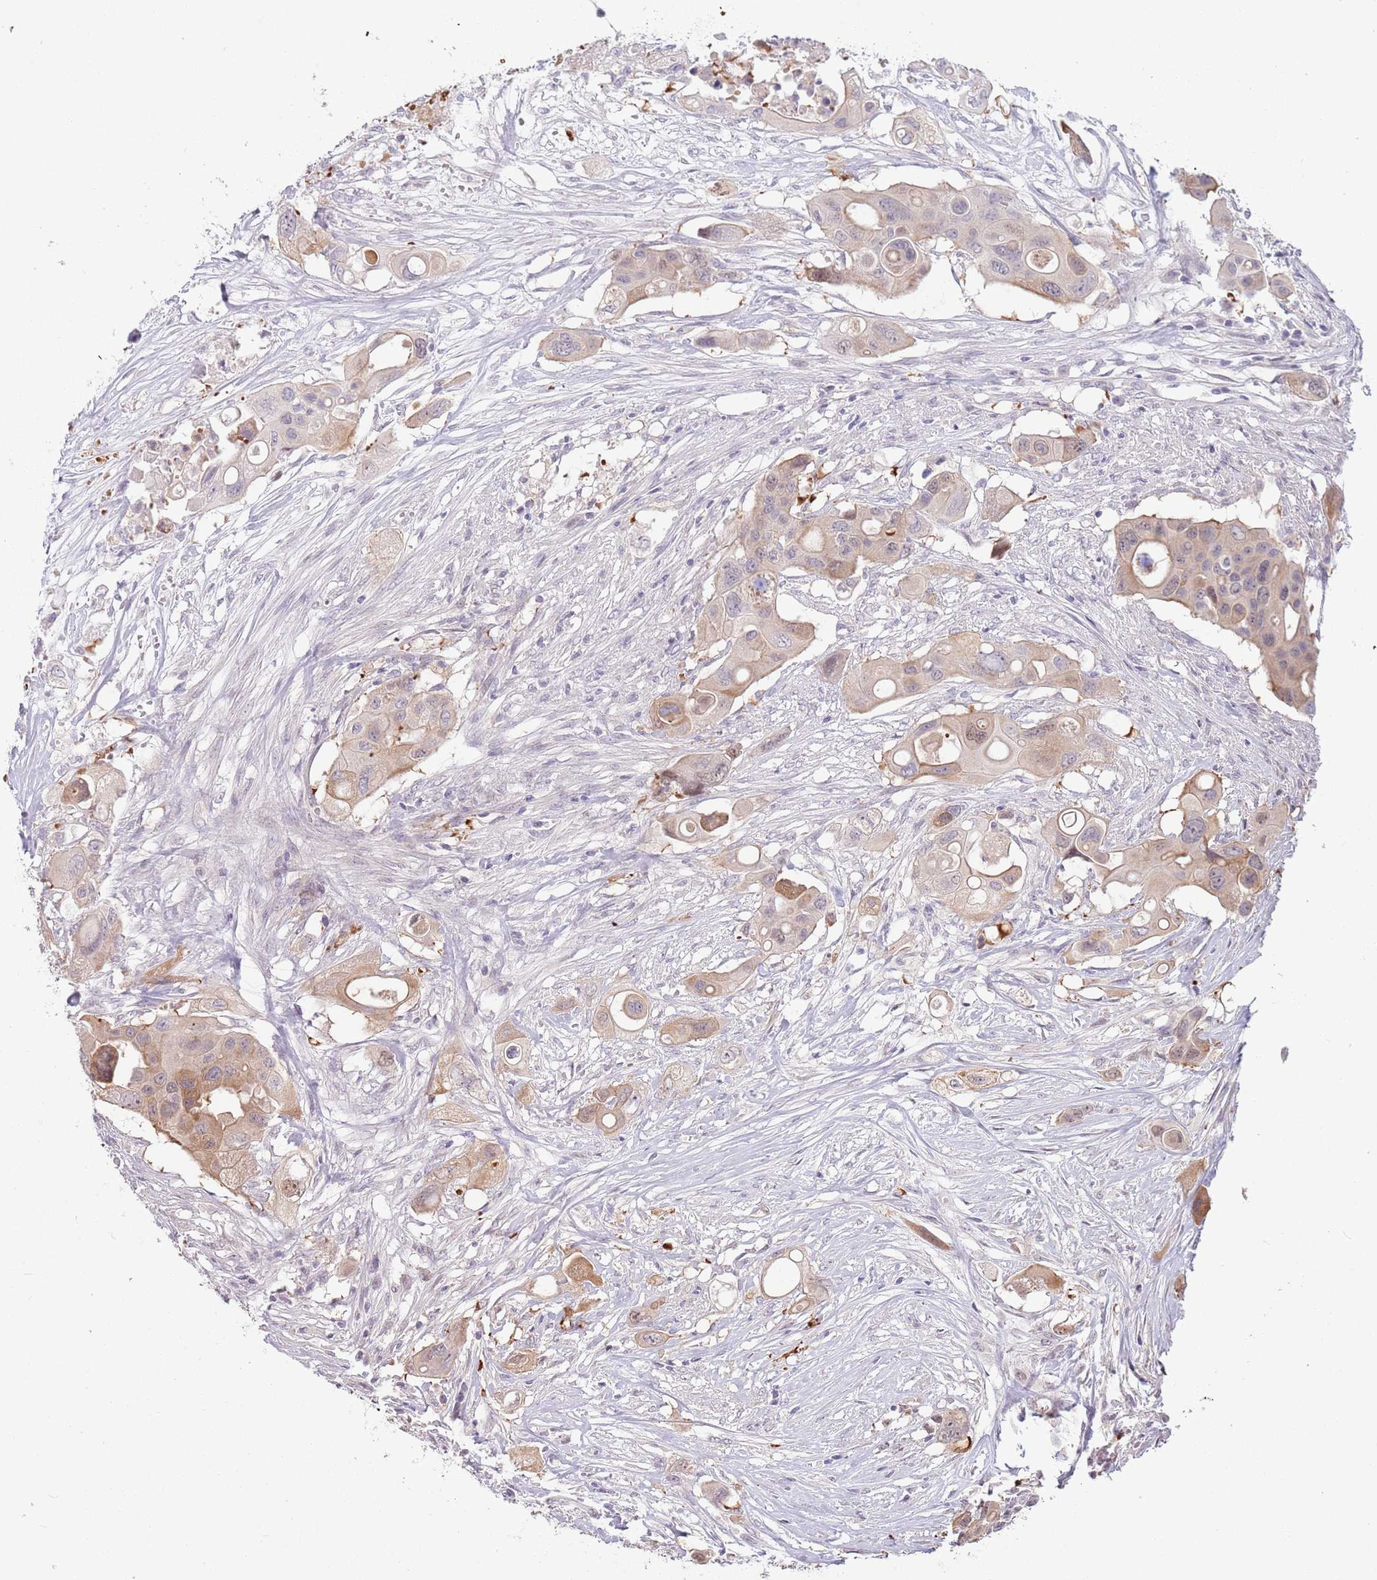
{"staining": {"intensity": "moderate", "quantity": "<25%", "location": "cytoplasmic/membranous,nuclear"}, "tissue": "colorectal cancer", "cell_type": "Tumor cells", "image_type": "cancer", "snomed": [{"axis": "morphology", "description": "Adenocarcinoma, NOS"}, {"axis": "topography", "description": "Colon"}], "caption": "High-power microscopy captured an IHC histopathology image of colorectal cancer (adenocarcinoma), revealing moderate cytoplasmic/membranous and nuclear expression in about <25% of tumor cells. (DAB = brown stain, brightfield microscopy at high magnification).", "gene": "LDHD", "patient": {"sex": "male", "age": 77}}